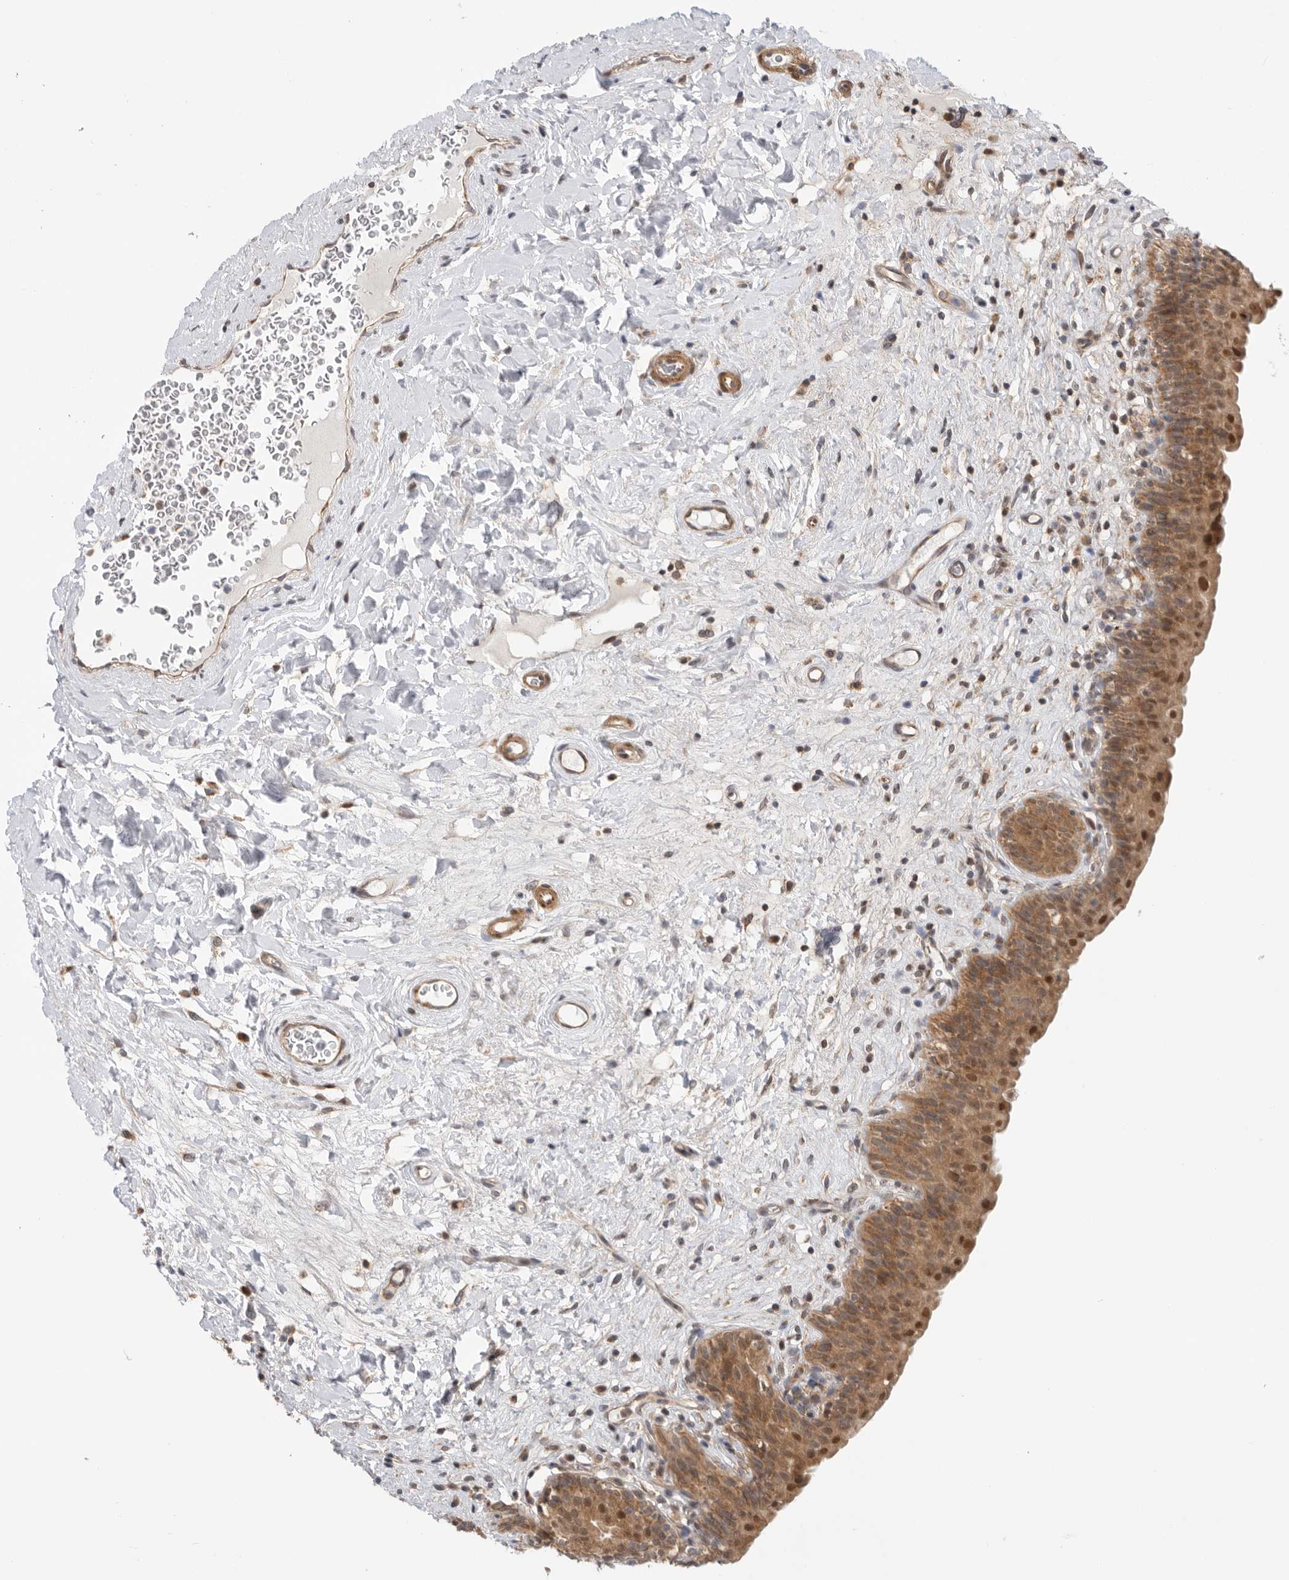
{"staining": {"intensity": "moderate", "quantity": ">75%", "location": "cytoplasmic/membranous,nuclear"}, "tissue": "urinary bladder", "cell_type": "Urothelial cells", "image_type": "normal", "snomed": [{"axis": "morphology", "description": "Normal tissue, NOS"}, {"axis": "topography", "description": "Urinary bladder"}], "caption": "Moderate cytoplasmic/membranous,nuclear positivity for a protein is identified in about >75% of urothelial cells of benign urinary bladder using IHC.", "gene": "DCAF8", "patient": {"sex": "male", "age": 83}}